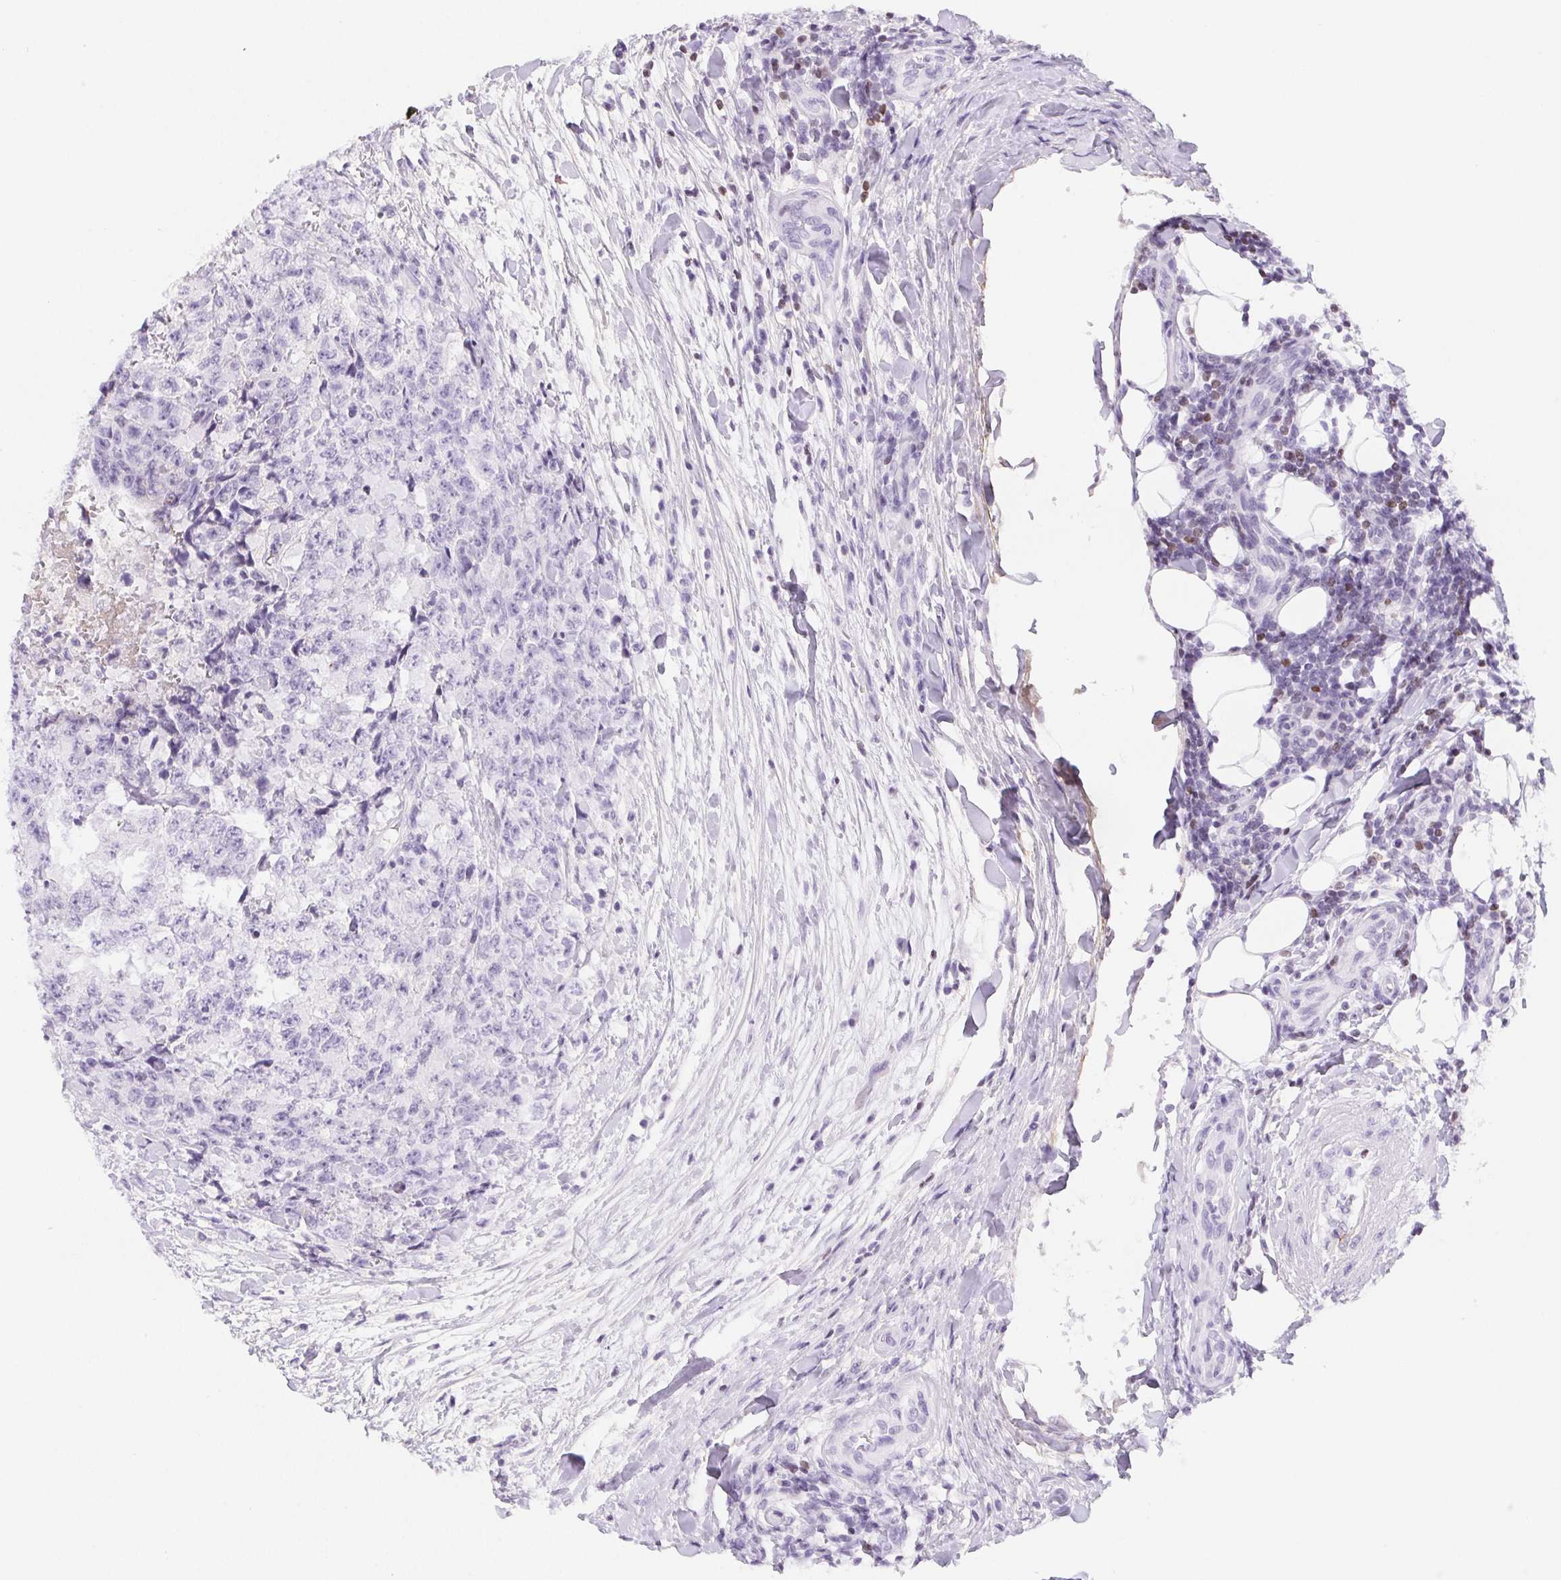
{"staining": {"intensity": "negative", "quantity": "none", "location": "none"}, "tissue": "testis cancer", "cell_type": "Tumor cells", "image_type": "cancer", "snomed": [{"axis": "morphology", "description": "Carcinoma, Embryonal, NOS"}, {"axis": "topography", "description": "Testis"}], "caption": "Tumor cells show no significant expression in testis cancer. (DAB immunohistochemistry (IHC) visualized using brightfield microscopy, high magnification).", "gene": "BEND2", "patient": {"sex": "male", "age": 24}}